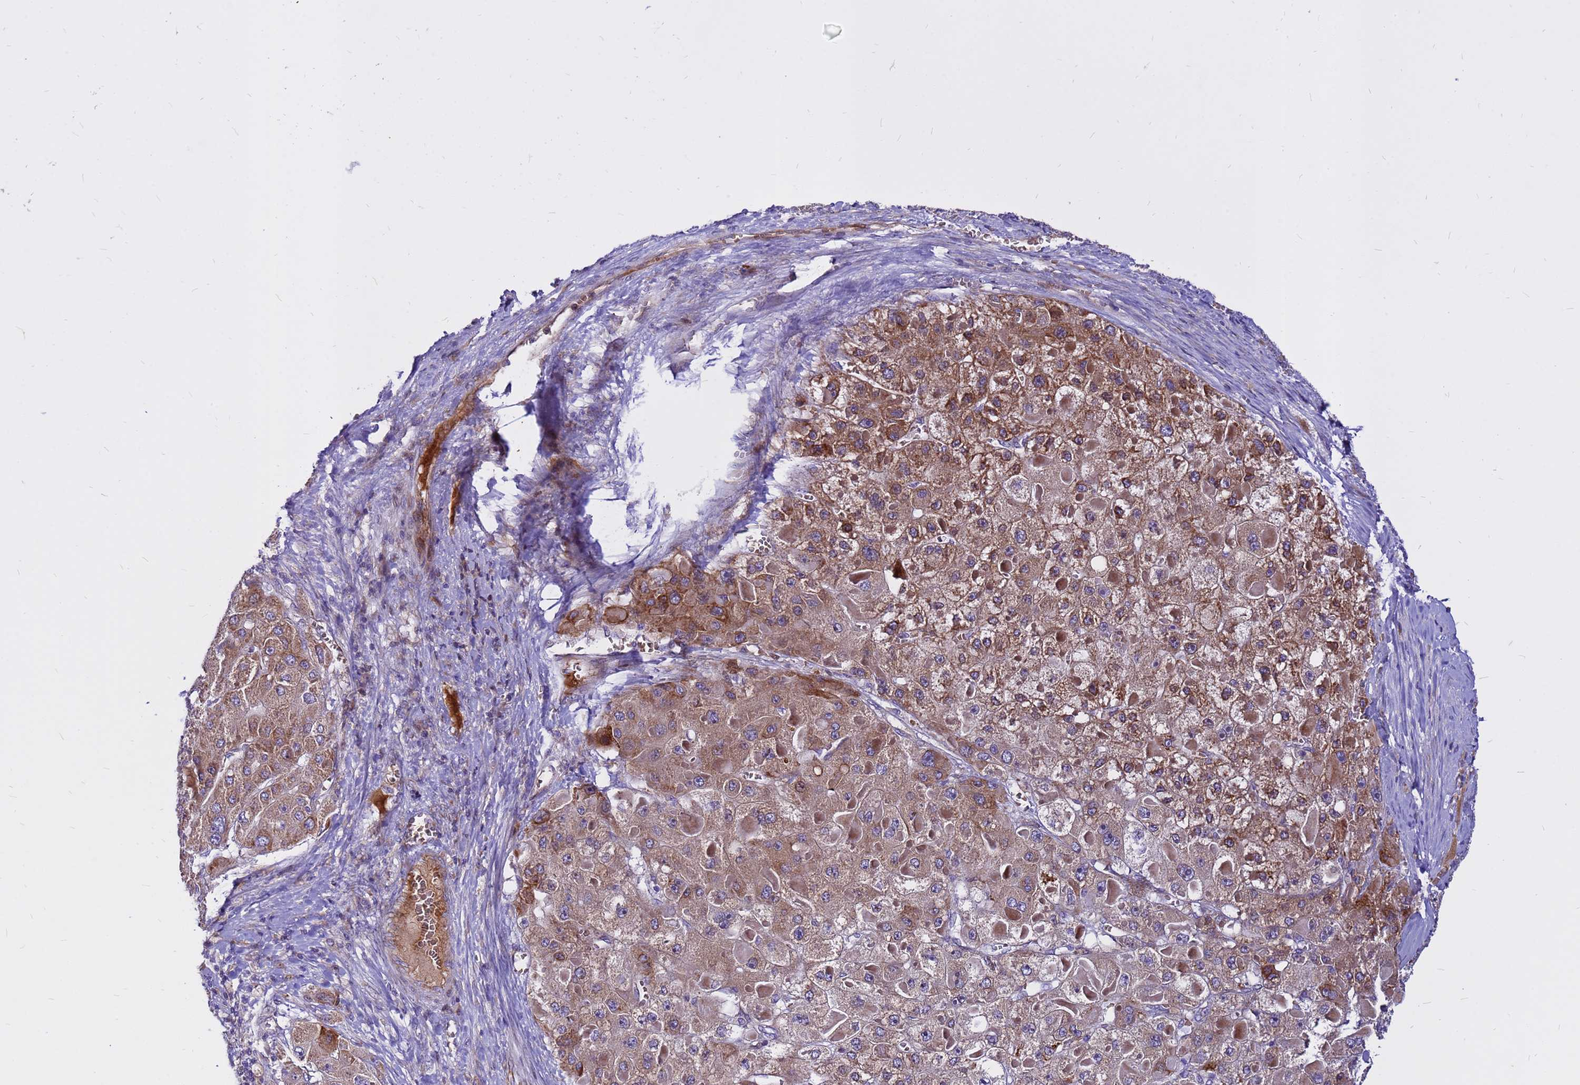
{"staining": {"intensity": "moderate", "quantity": ">75%", "location": "cytoplasmic/membranous"}, "tissue": "liver cancer", "cell_type": "Tumor cells", "image_type": "cancer", "snomed": [{"axis": "morphology", "description": "Carcinoma, Hepatocellular, NOS"}, {"axis": "topography", "description": "Liver"}], "caption": "Protein staining by immunohistochemistry exhibits moderate cytoplasmic/membranous staining in about >75% of tumor cells in liver hepatocellular carcinoma. The protein is shown in brown color, while the nuclei are stained blue.", "gene": "ZNF669", "patient": {"sex": "female", "age": 73}}